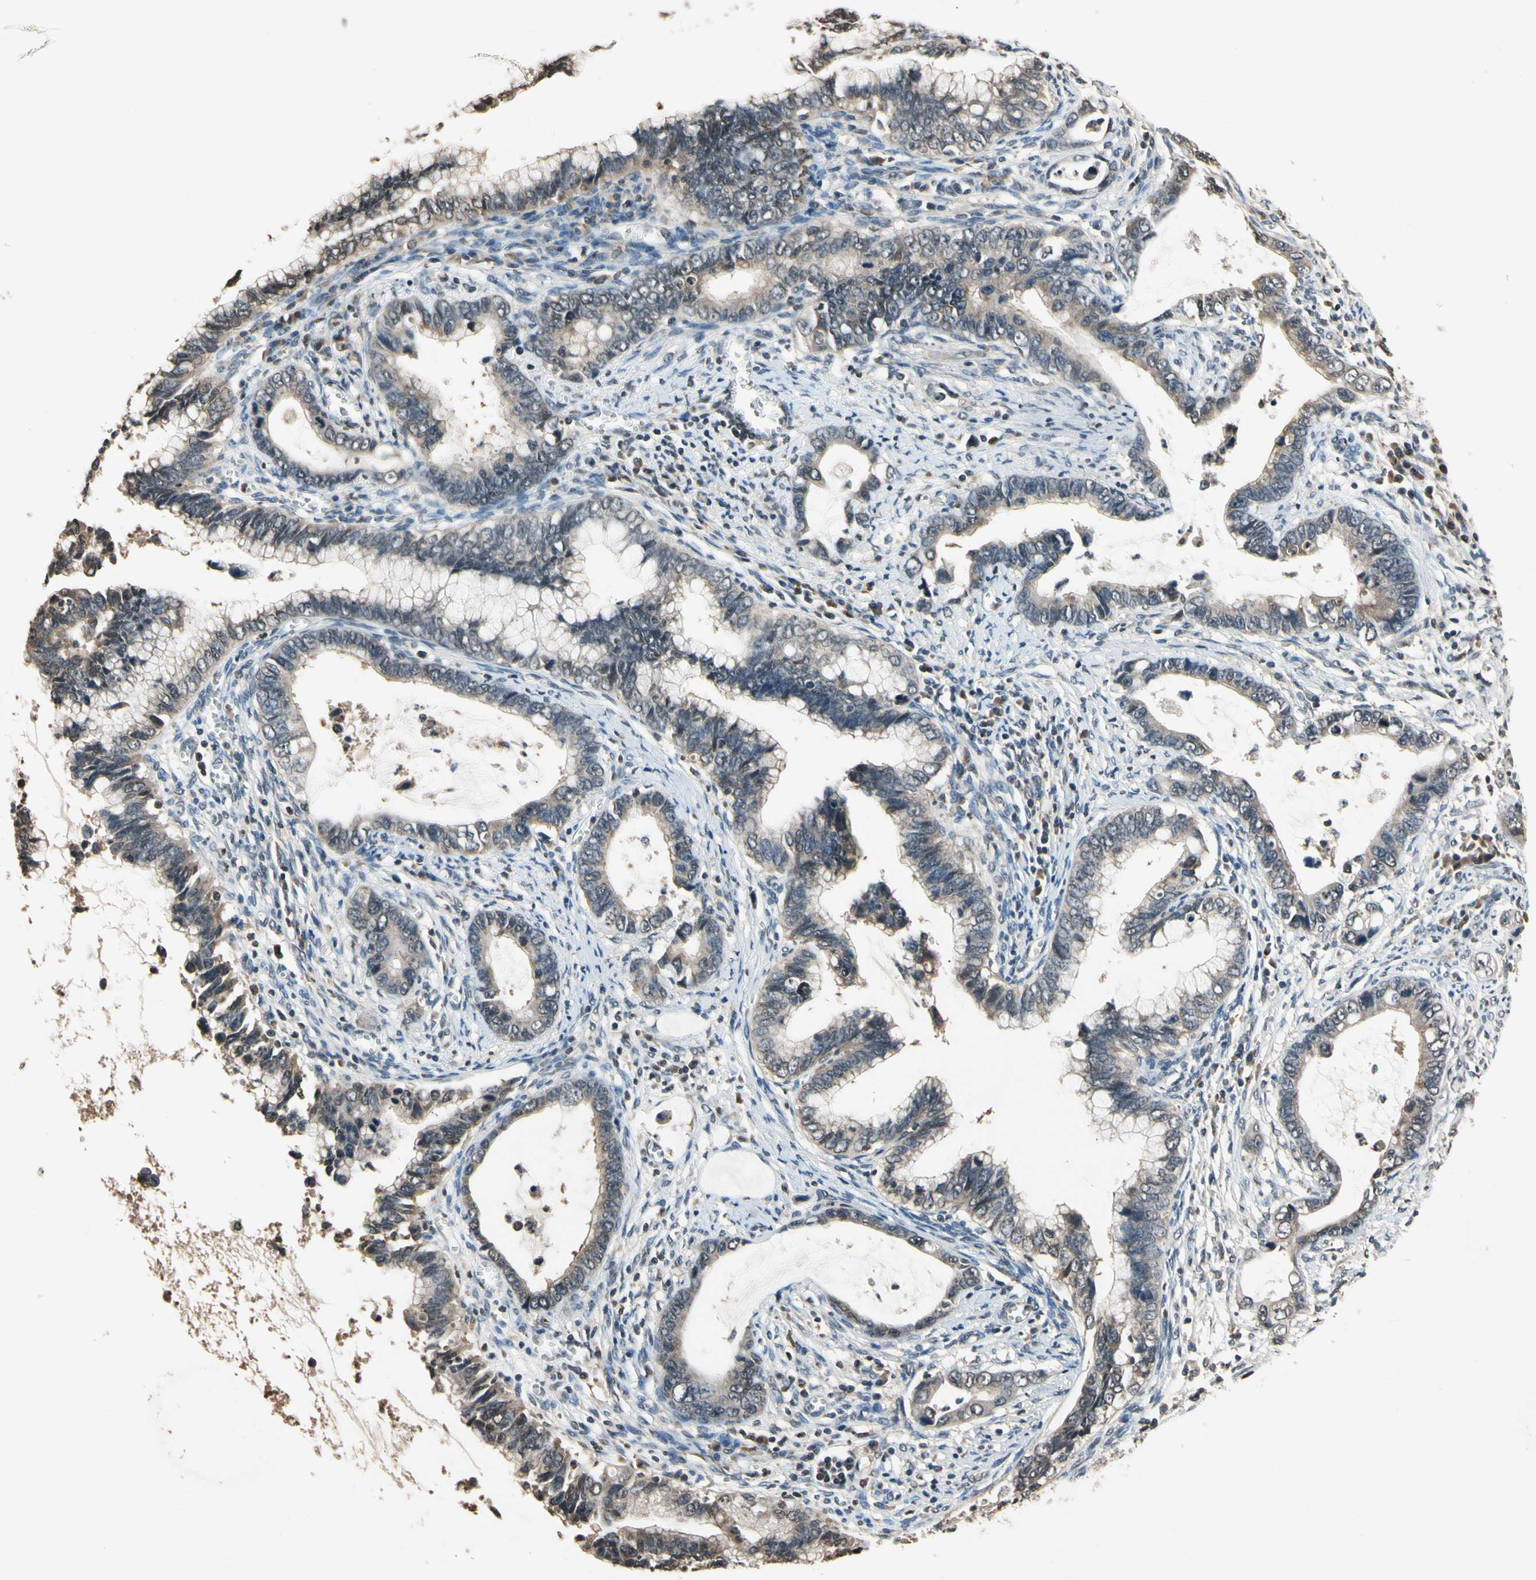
{"staining": {"intensity": "weak", "quantity": ">75%", "location": "cytoplasmic/membranous"}, "tissue": "cervical cancer", "cell_type": "Tumor cells", "image_type": "cancer", "snomed": [{"axis": "morphology", "description": "Adenocarcinoma, NOS"}, {"axis": "topography", "description": "Cervix"}], "caption": "This photomicrograph demonstrates immunohistochemistry (IHC) staining of cervical cancer (adenocarcinoma), with low weak cytoplasmic/membranous expression in about >75% of tumor cells.", "gene": "GCLC", "patient": {"sex": "female", "age": 44}}